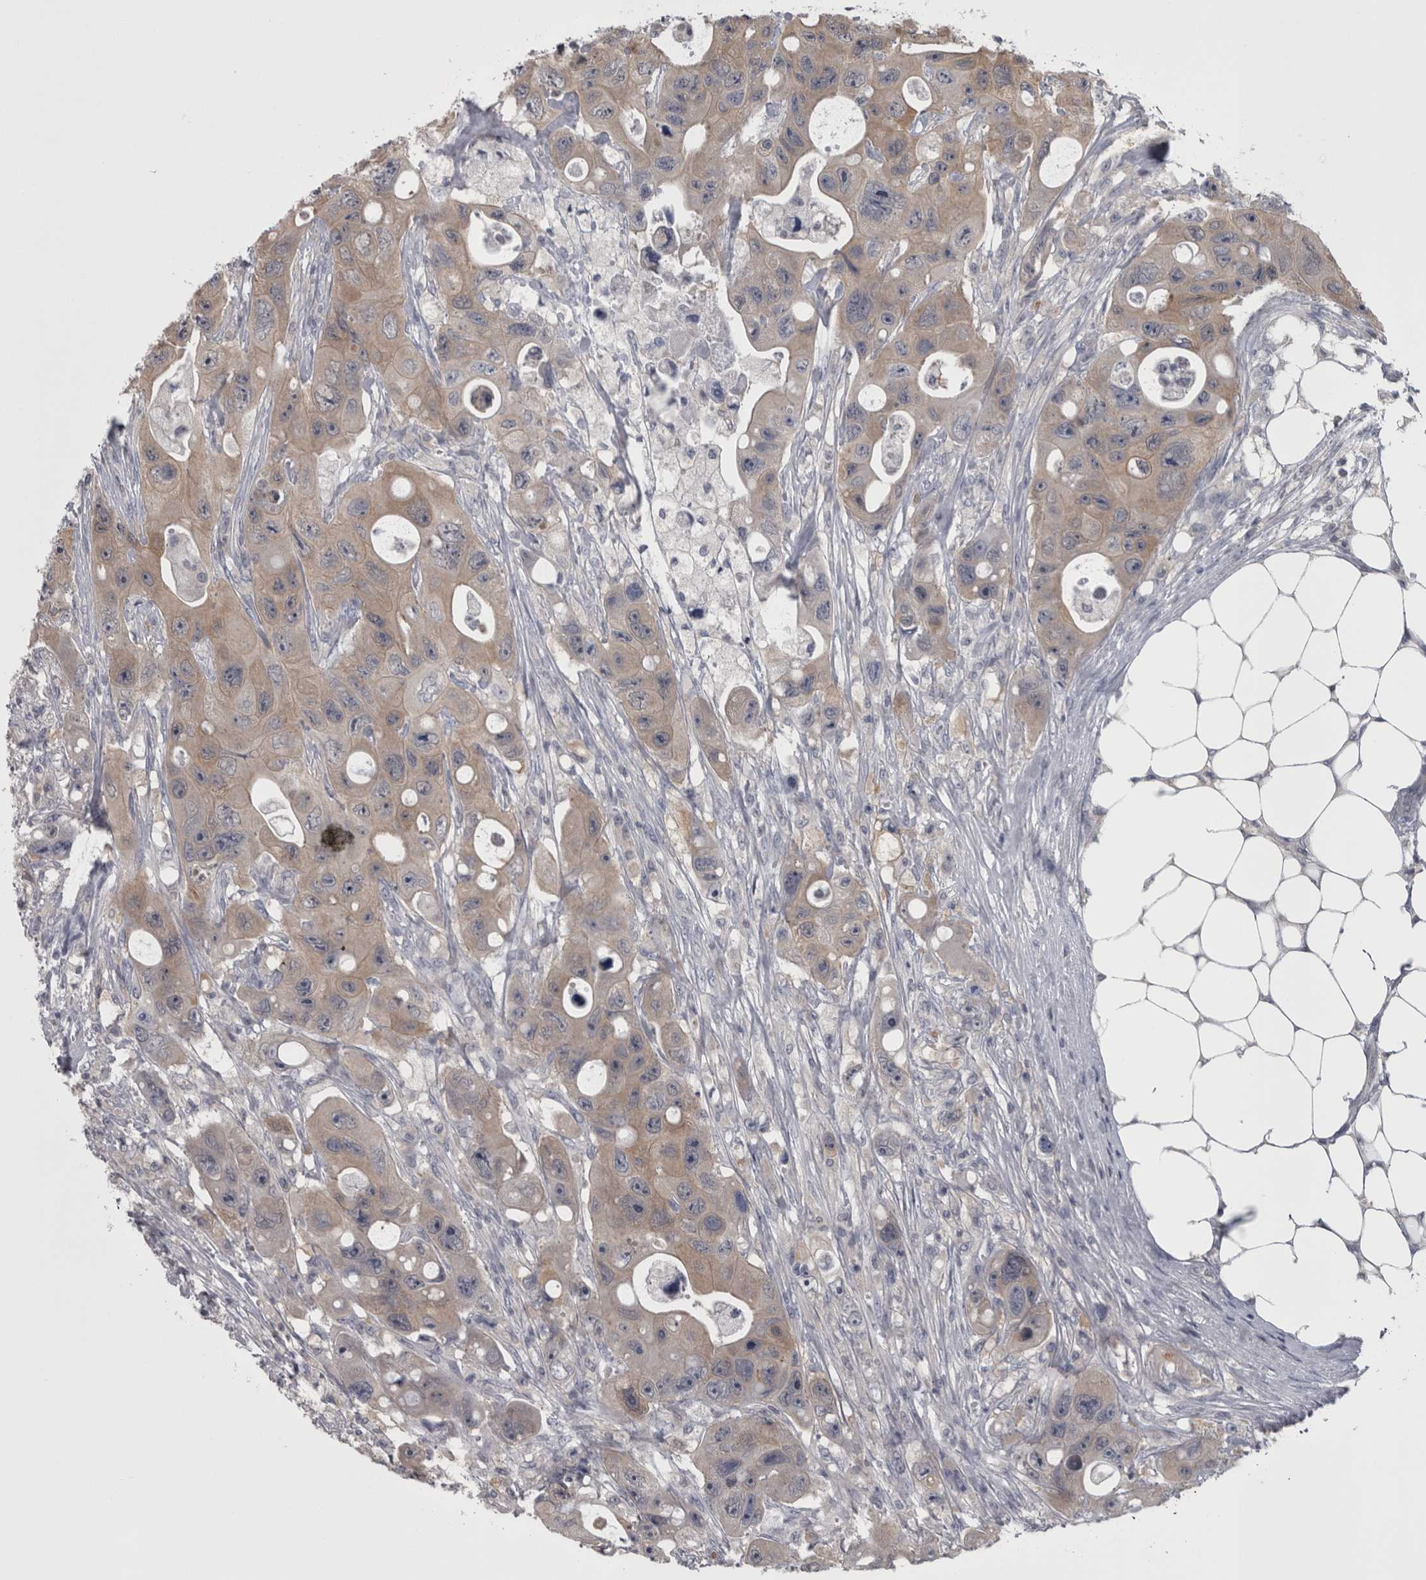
{"staining": {"intensity": "weak", "quantity": "25%-75%", "location": "cytoplasmic/membranous"}, "tissue": "colorectal cancer", "cell_type": "Tumor cells", "image_type": "cancer", "snomed": [{"axis": "morphology", "description": "Adenocarcinoma, NOS"}, {"axis": "topography", "description": "Colon"}], "caption": "Colorectal cancer tissue reveals weak cytoplasmic/membranous staining in approximately 25%-75% of tumor cells Nuclei are stained in blue.", "gene": "APRT", "patient": {"sex": "female", "age": 46}}